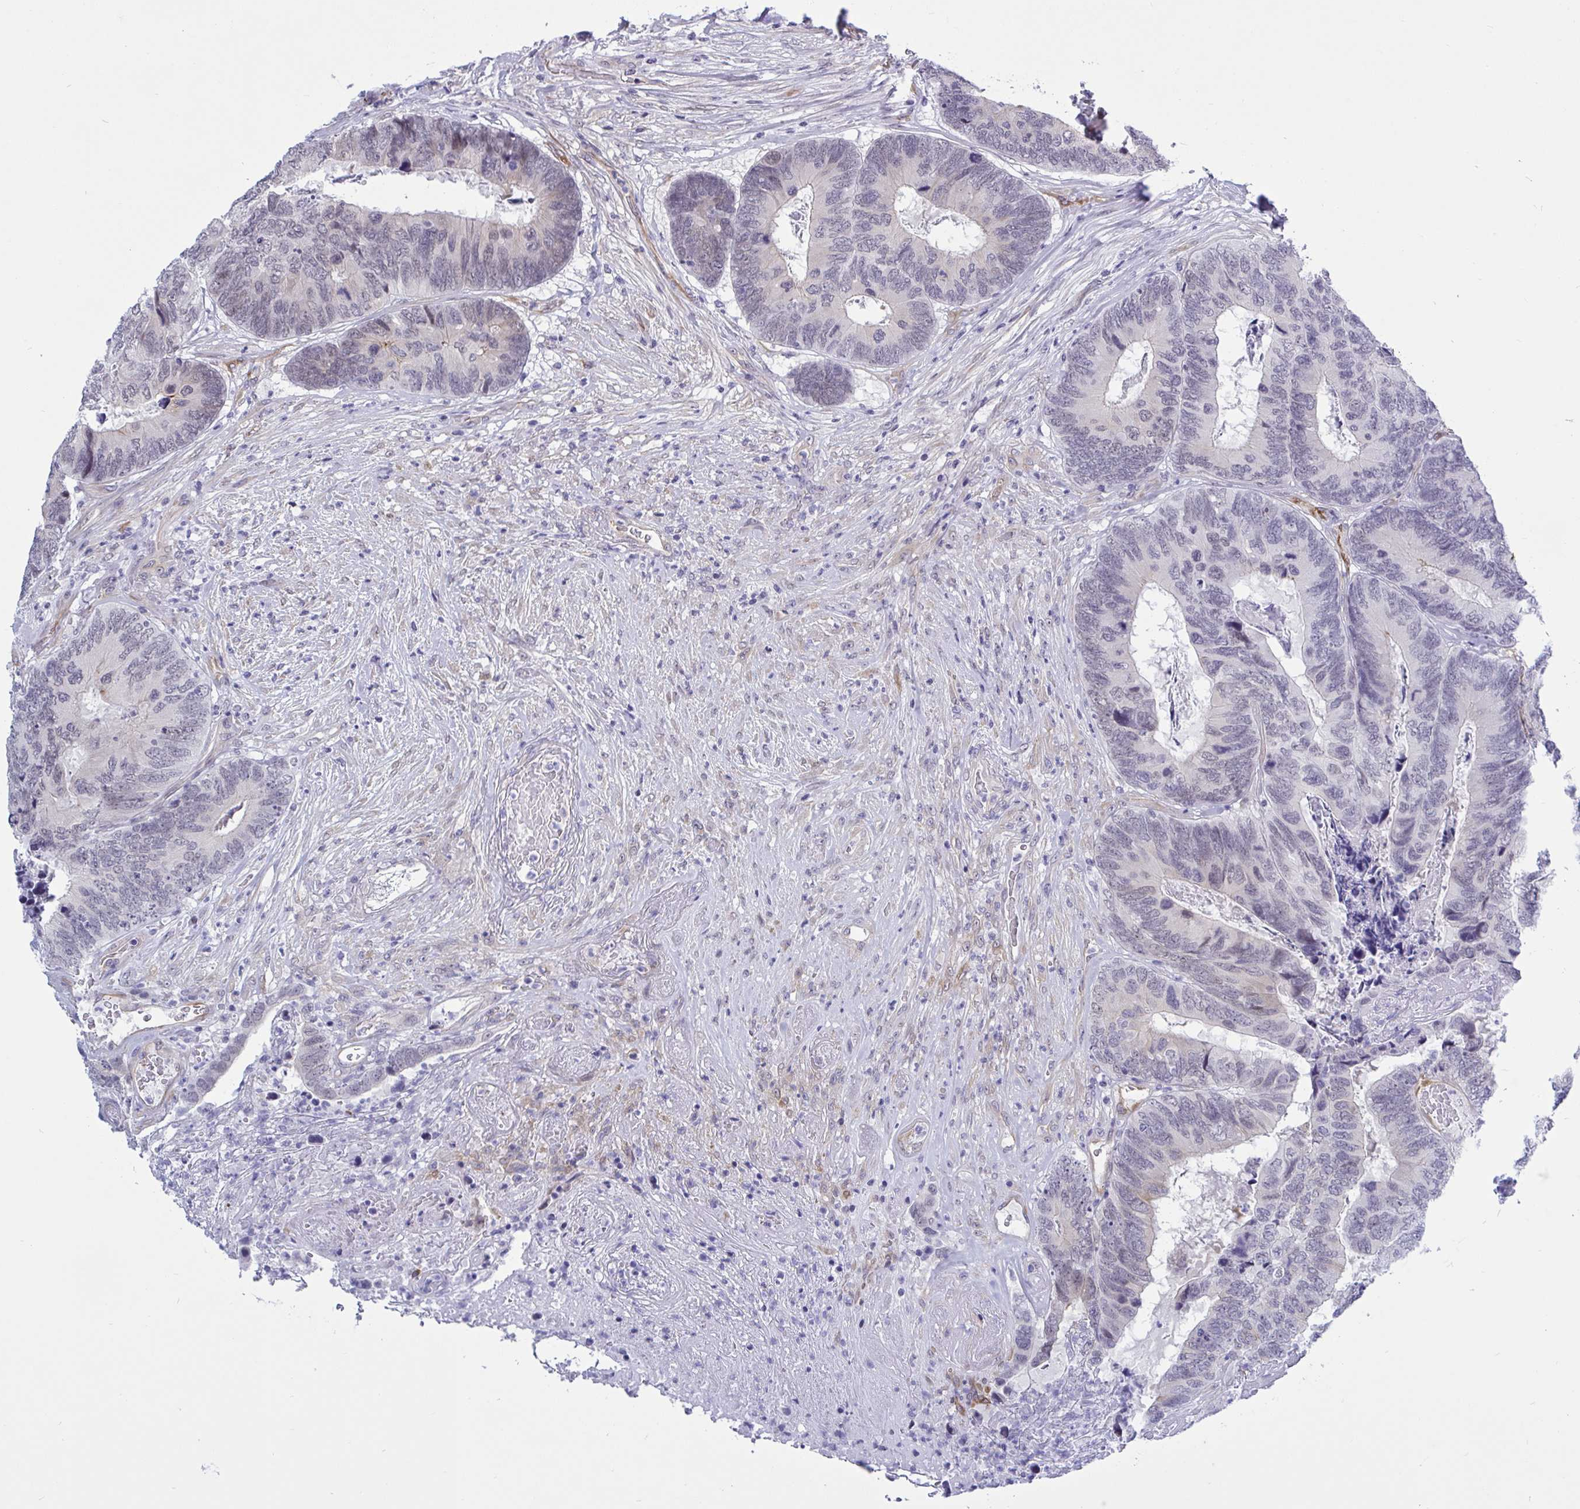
{"staining": {"intensity": "negative", "quantity": "none", "location": "none"}, "tissue": "colorectal cancer", "cell_type": "Tumor cells", "image_type": "cancer", "snomed": [{"axis": "morphology", "description": "Adenocarcinoma, NOS"}, {"axis": "topography", "description": "Colon"}], "caption": "DAB immunohistochemical staining of human colorectal cancer (adenocarcinoma) reveals no significant staining in tumor cells.", "gene": "EML1", "patient": {"sex": "female", "age": 67}}